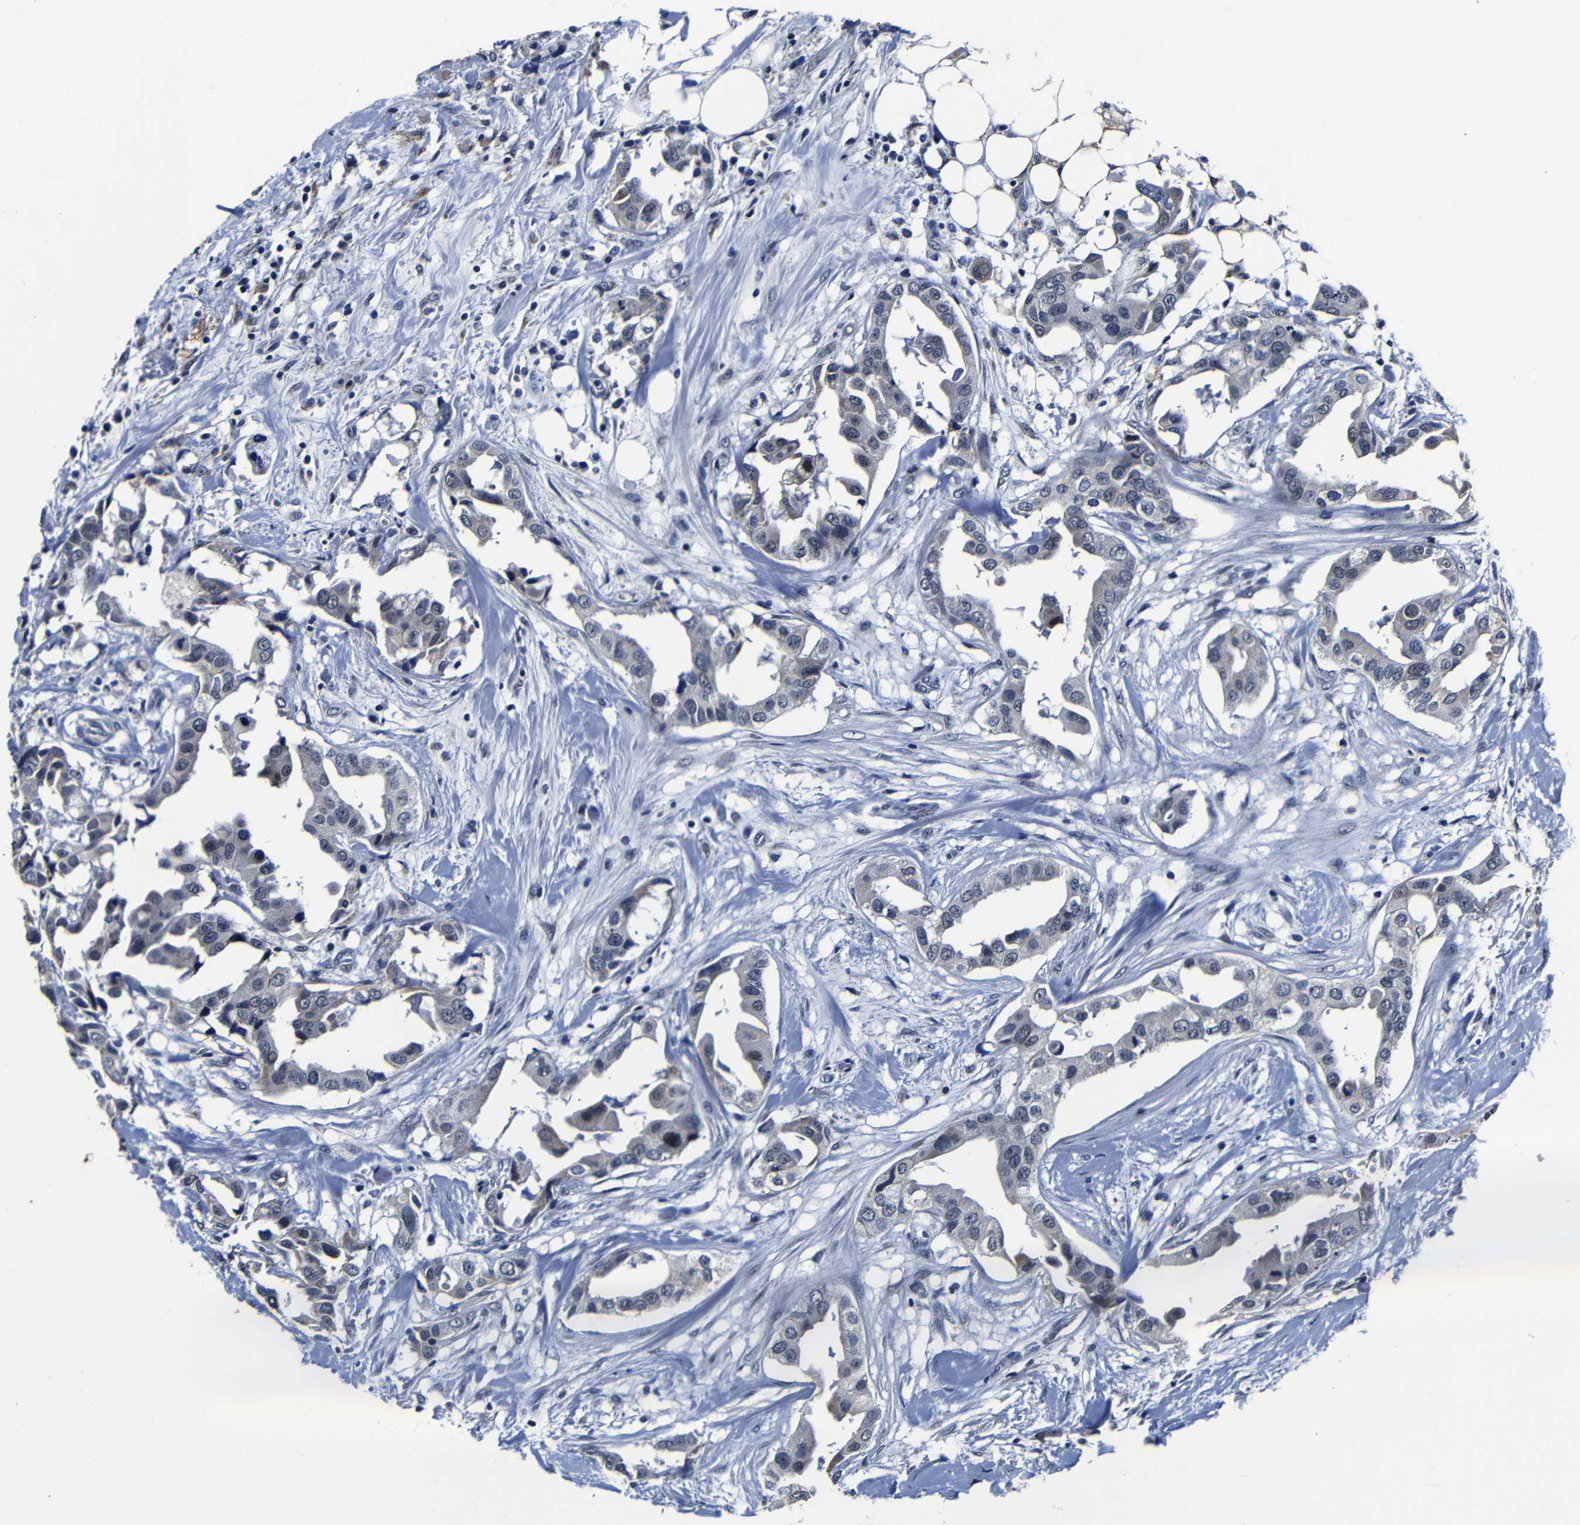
{"staining": {"intensity": "weak", "quantity": "<25%", "location": "cytoplasmic/membranous"}, "tissue": "breast cancer", "cell_type": "Tumor cells", "image_type": "cancer", "snomed": [{"axis": "morphology", "description": "Duct carcinoma"}, {"axis": "topography", "description": "Breast"}], "caption": "A photomicrograph of human breast cancer is negative for staining in tumor cells.", "gene": "DEPP1", "patient": {"sex": "female", "age": 40}}